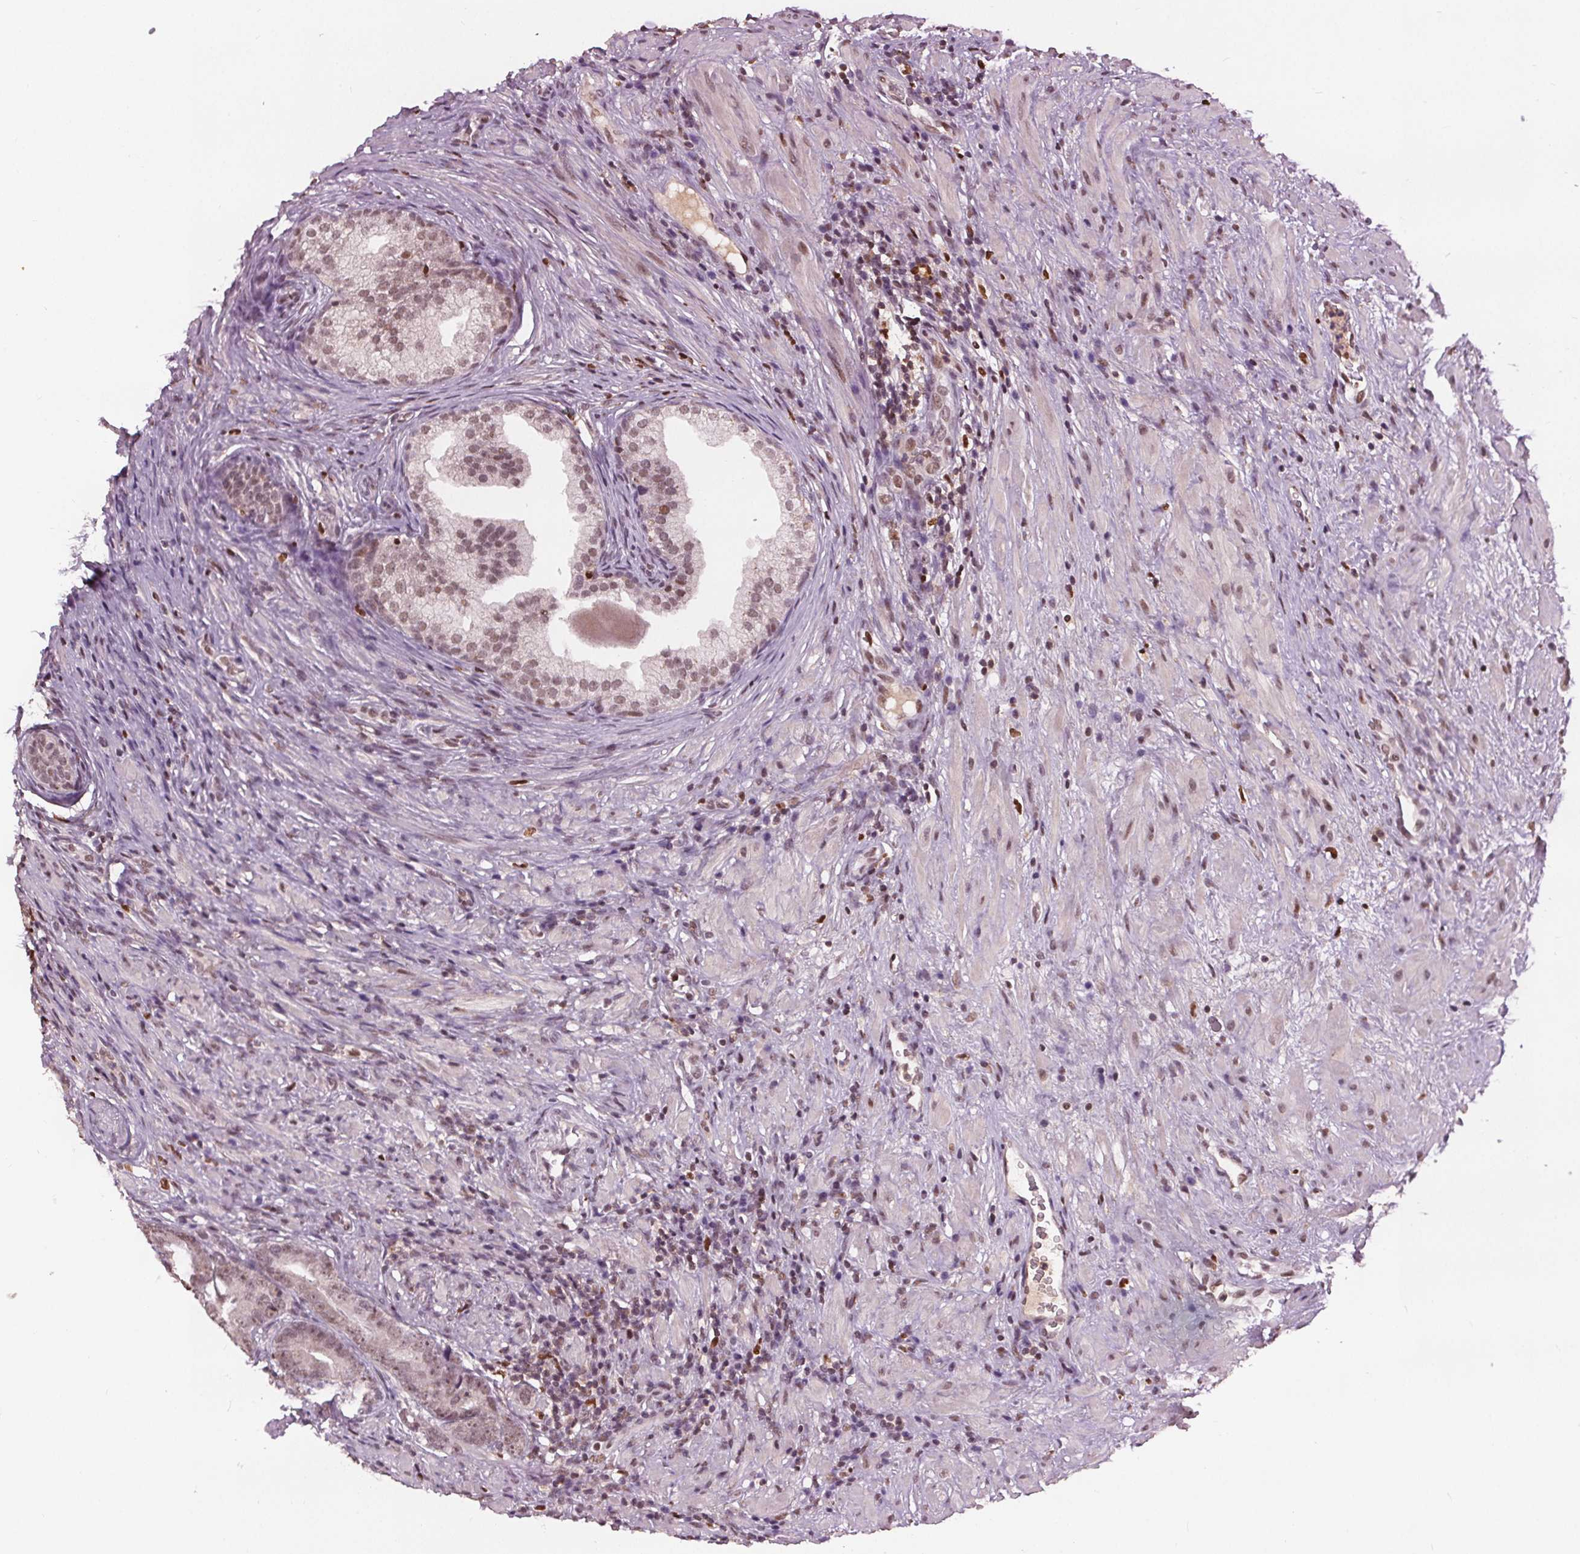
{"staining": {"intensity": "moderate", "quantity": ">75%", "location": "nuclear"}, "tissue": "prostate cancer", "cell_type": "Tumor cells", "image_type": "cancer", "snomed": [{"axis": "morphology", "description": "Adenocarcinoma, Low grade"}, {"axis": "topography", "description": "Prostate and seminal vesicle, NOS"}], "caption": "Prostate cancer (low-grade adenocarcinoma) was stained to show a protein in brown. There is medium levels of moderate nuclear staining in approximately >75% of tumor cells.", "gene": "DDX11", "patient": {"sex": "male", "age": 71}}